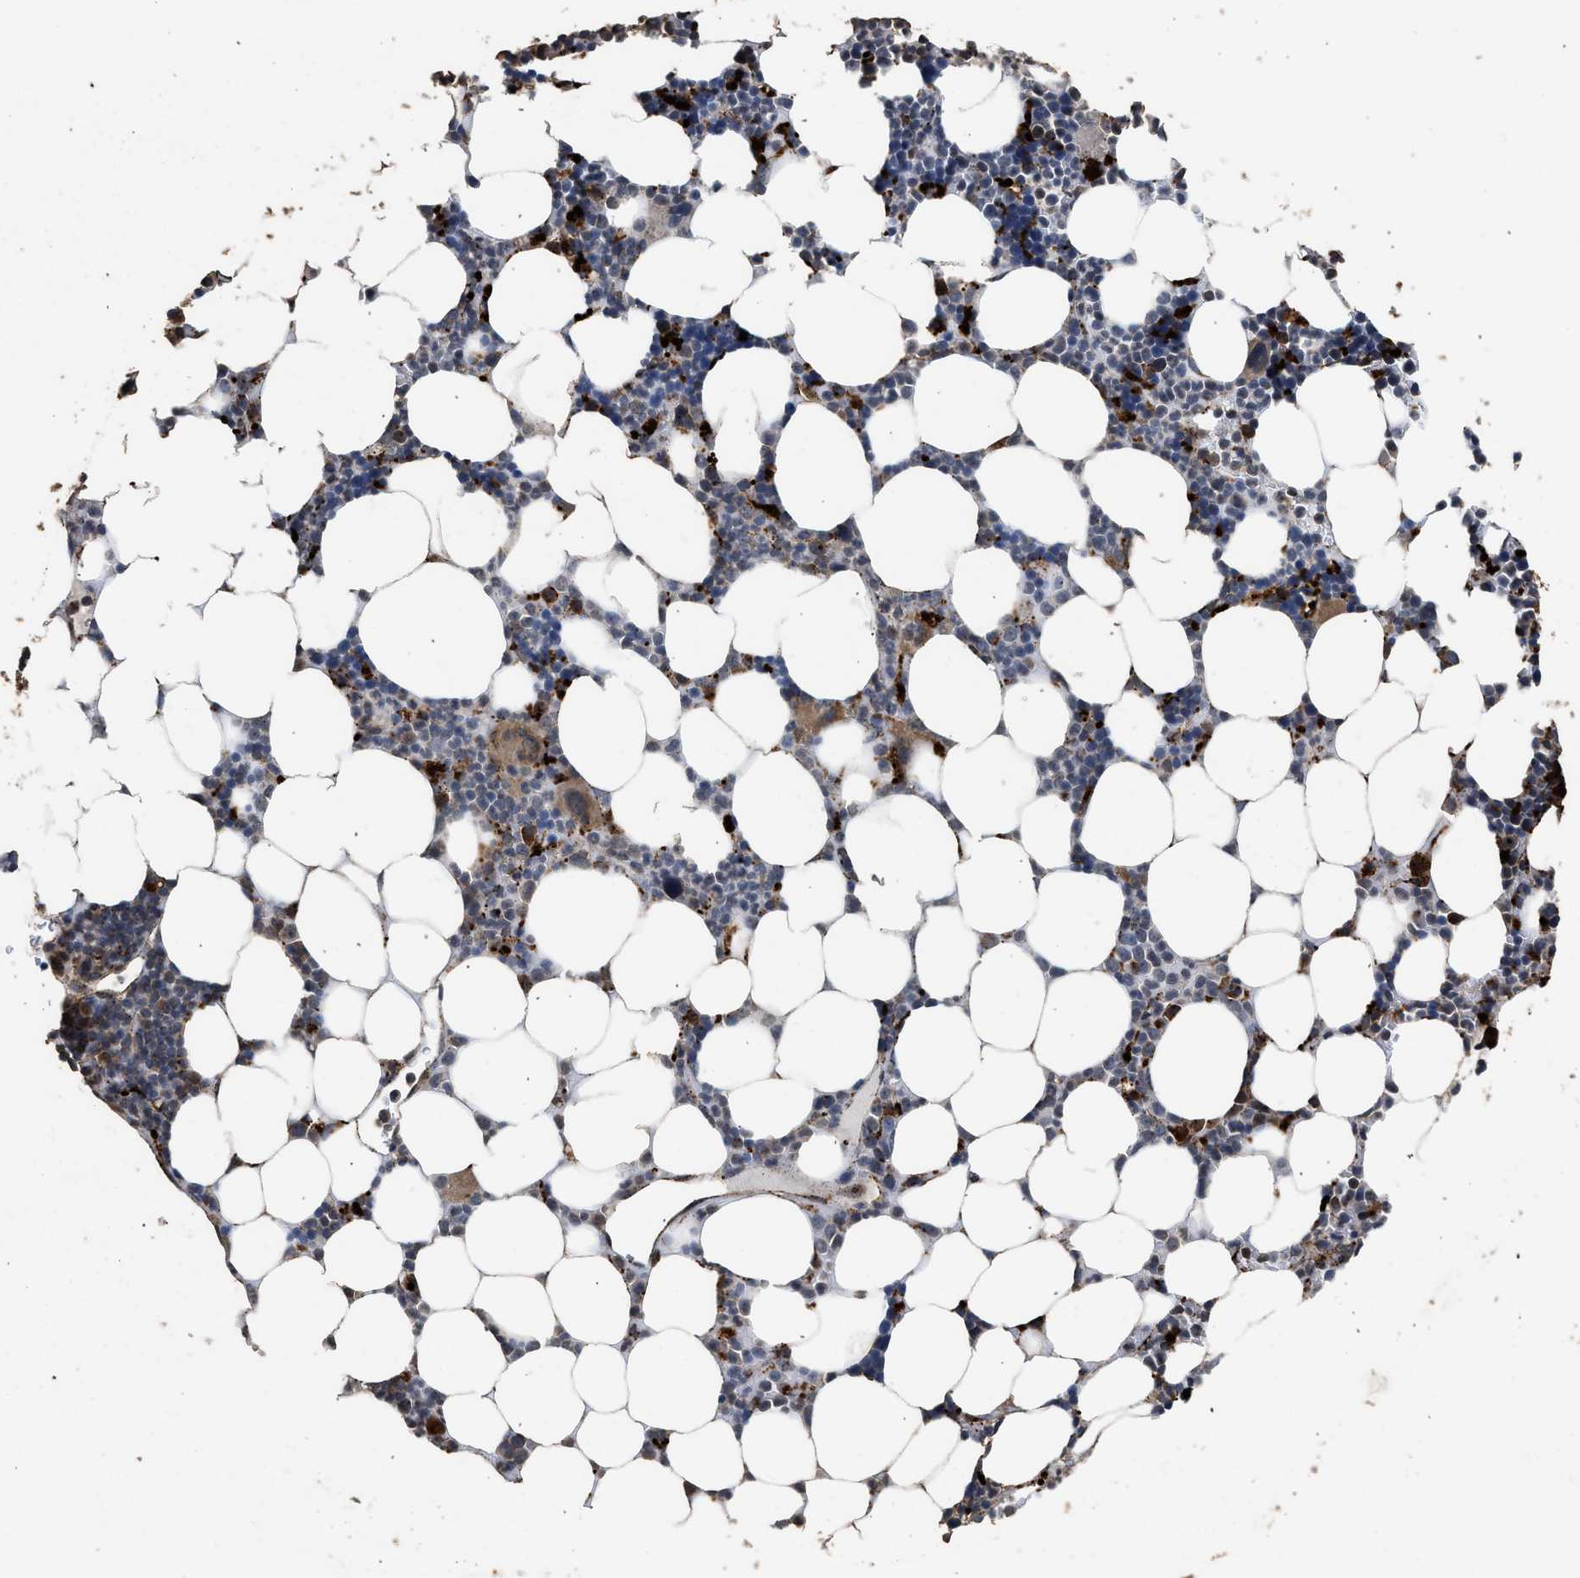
{"staining": {"intensity": "moderate", "quantity": "<25%", "location": "cytoplasmic/membranous"}, "tissue": "bone marrow", "cell_type": "Hematopoietic cells", "image_type": "normal", "snomed": [{"axis": "morphology", "description": "Normal tissue, NOS"}, {"axis": "topography", "description": "Bone marrow"}], "caption": "About <25% of hematopoietic cells in unremarkable bone marrow demonstrate moderate cytoplasmic/membranous protein staining as visualized by brown immunohistochemical staining.", "gene": "CTSV", "patient": {"sex": "female", "age": 73}}